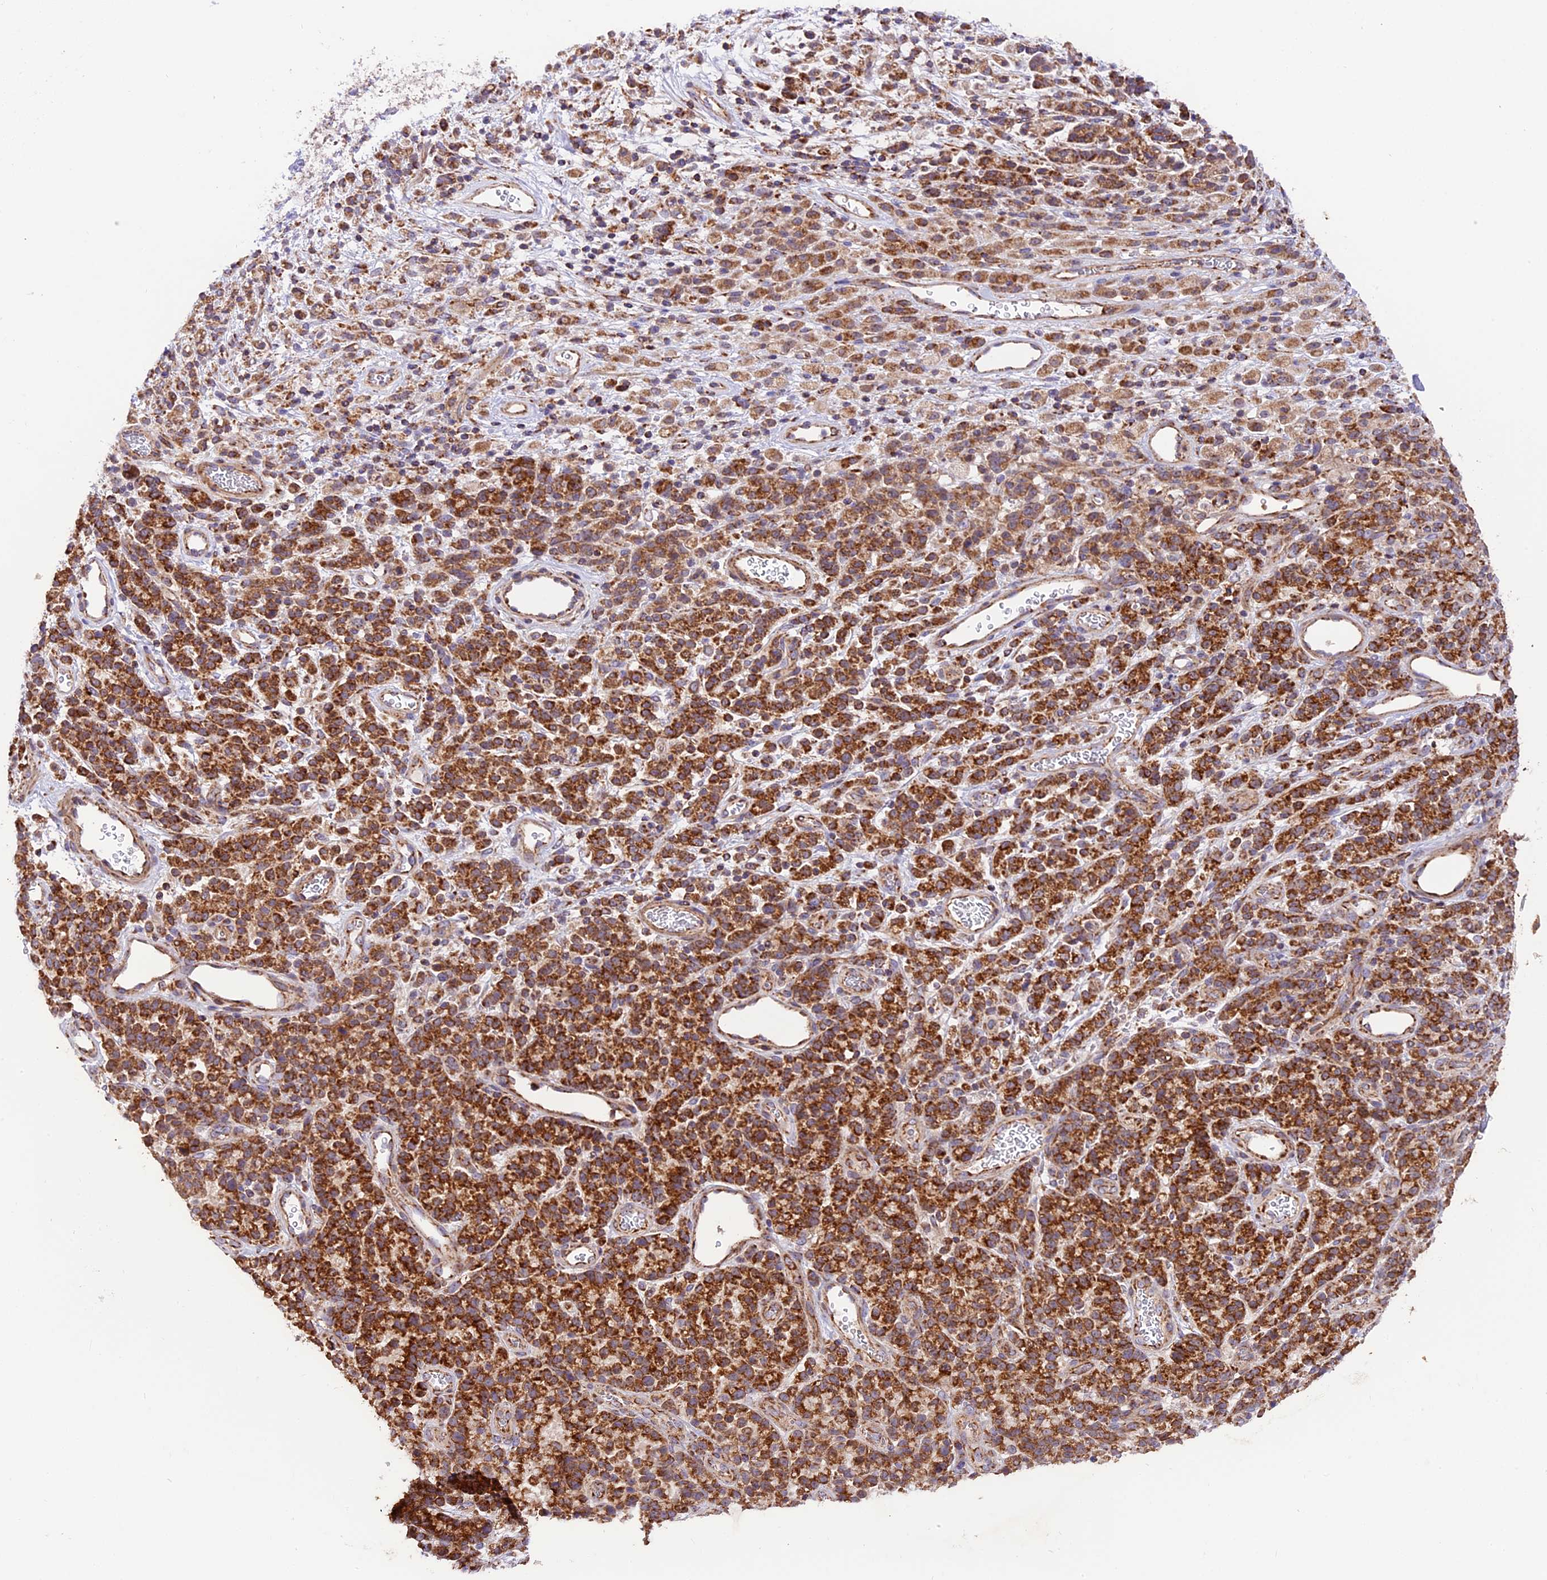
{"staining": {"intensity": "strong", "quantity": ">75%", "location": "cytoplasmic/membranous"}, "tissue": "stomach cancer", "cell_type": "Tumor cells", "image_type": "cancer", "snomed": [{"axis": "morphology", "description": "Adenocarcinoma, NOS"}, {"axis": "topography", "description": "Stomach"}], "caption": "Tumor cells show high levels of strong cytoplasmic/membranous positivity in about >75% of cells in human stomach adenocarcinoma.", "gene": "NDUFA8", "patient": {"sex": "female", "age": 60}}